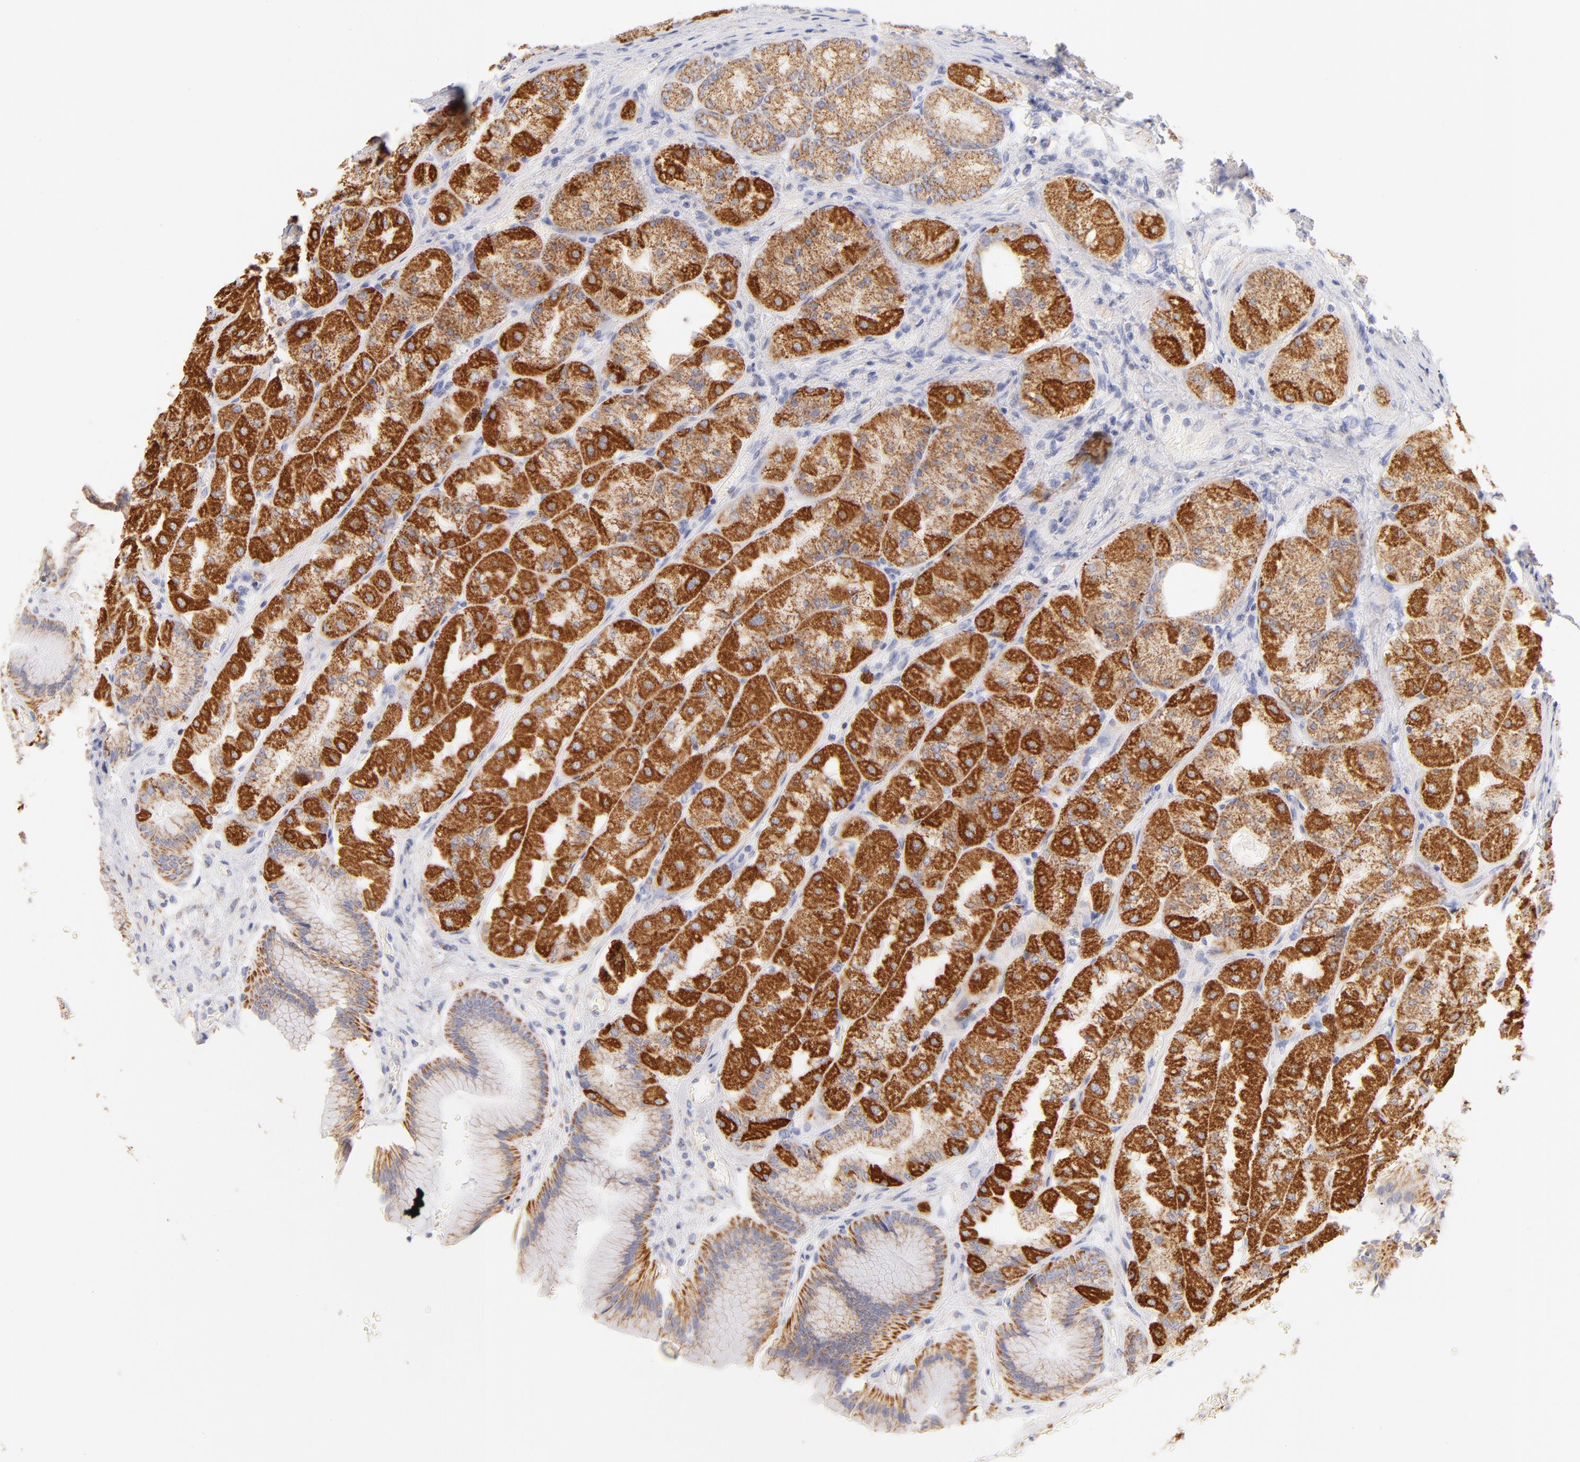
{"staining": {"intensity": "strong", "quantity": ">75%", "location": "cytoplasmic/membranous"}, "tissue": "stomach", "cell_type": "Glandular cells", "image_type": "normal", "snomed": [{"axis": "morphology", "description": "Normal tissue, NOS"}, {"axis": "morphology", "description": "Adenocarcinoma, NOS"}, {"axis": "topography", "description": "Stomach"}, {"axis": "topography", "description": "Stomach, lower"}], "caption": "Human stomach stained with a brown dye shows strong cytoplasmic/membranous positive expression in approximately >75% of glandular cells.", "gene": "AIFM1", "patient": {"sex": "female", "age": 65}}